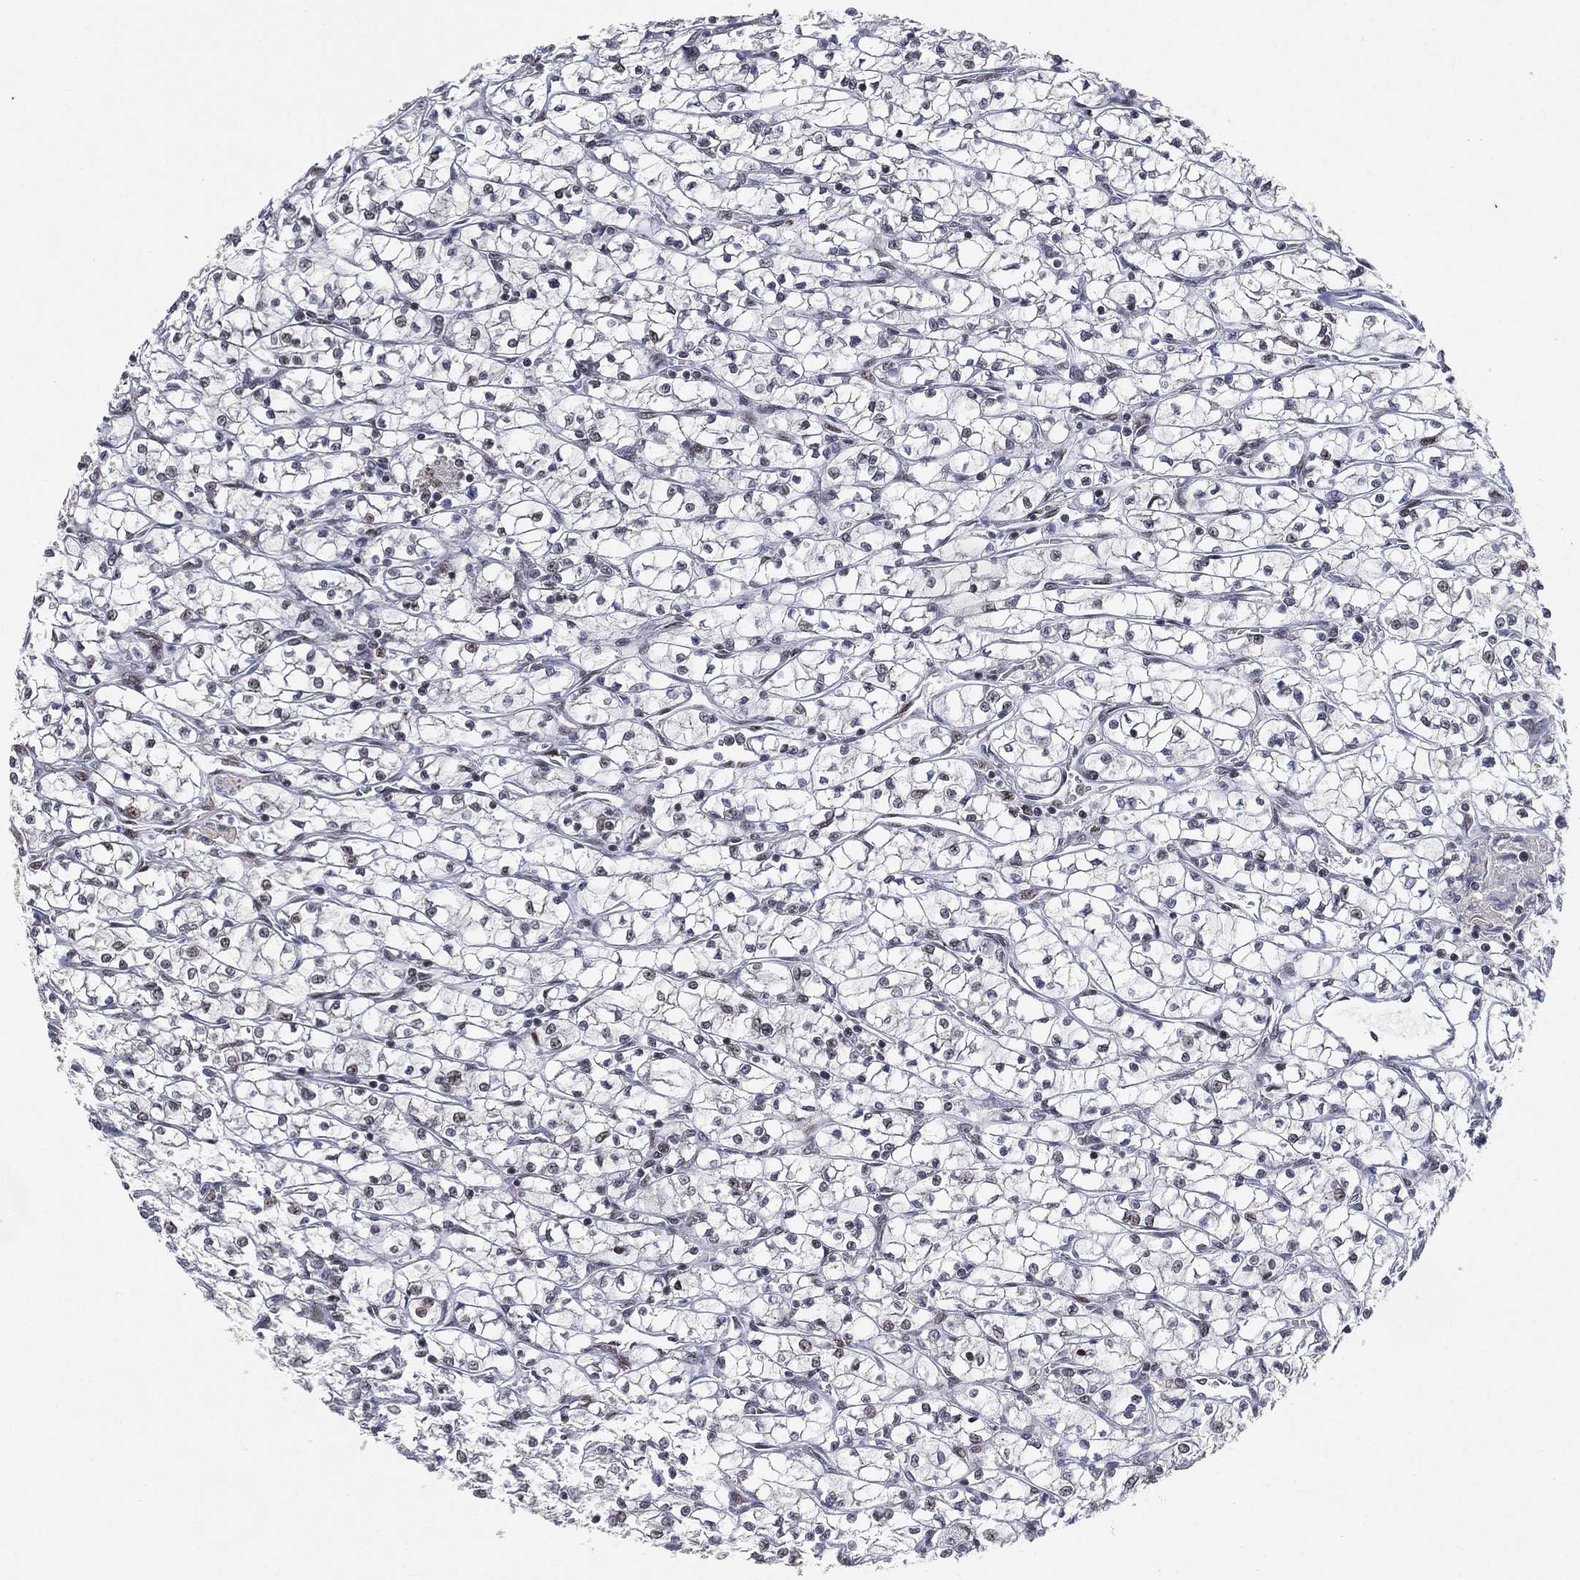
{"staining": {"intensity": "negative", "quantity": "none", "location": "none"}, "tissue": "renal cancer", "cell_type": "Tumor cells", "image_type": "cancer", "snomed": [{"axis": "morphology", "description": "Adenocarcinoma, NOS"}, {"axis": "topography", "description": "Kidney"}], "caption": "A photomicrograph of renal adenocarcinoma stained for a protein exhibits no brown staining in tumor cells.", "gene": "YLPM1", "patient": {"sex": "female", "age": 64}}